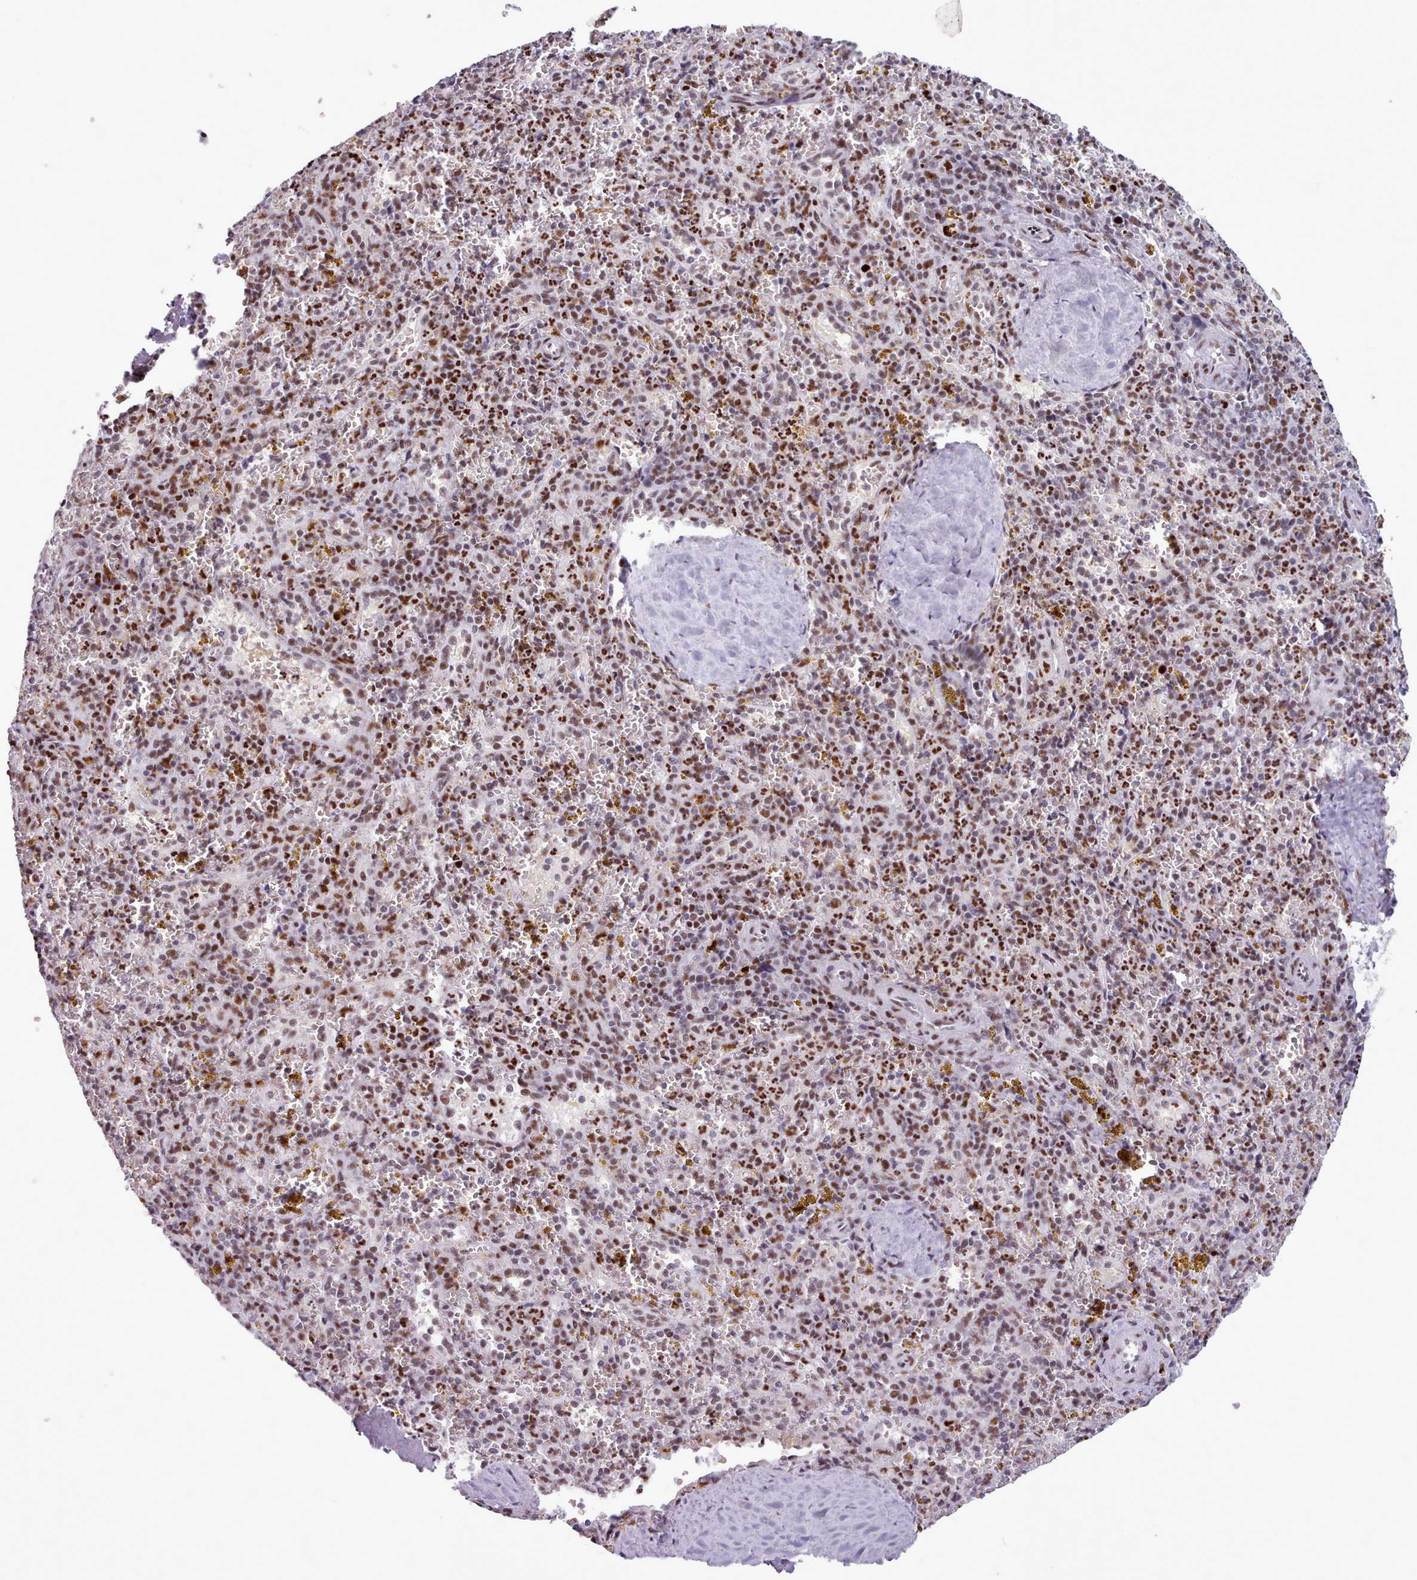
{"staining": {"intensity": "moderate", "quantity": "25%-75%", "location": "nuclear"}, "tissue": "spleen", "cell_type": "Cells in red pulp", "image_type": "normal", "snomed": [{"axis": "morphology", "description": "Normal tissue, NOS"}, {"axis": "topography", "description": "Spleen"}], "caption": "A histopathology image of human spleen stained for a protein shows moderate nuclear brown staining in cells in red pulp. (DAB = brown stain, brightfield microscopy at high magnification).", "gene": "SRSF4", "patient": {"sex": "male", "age": 57}}